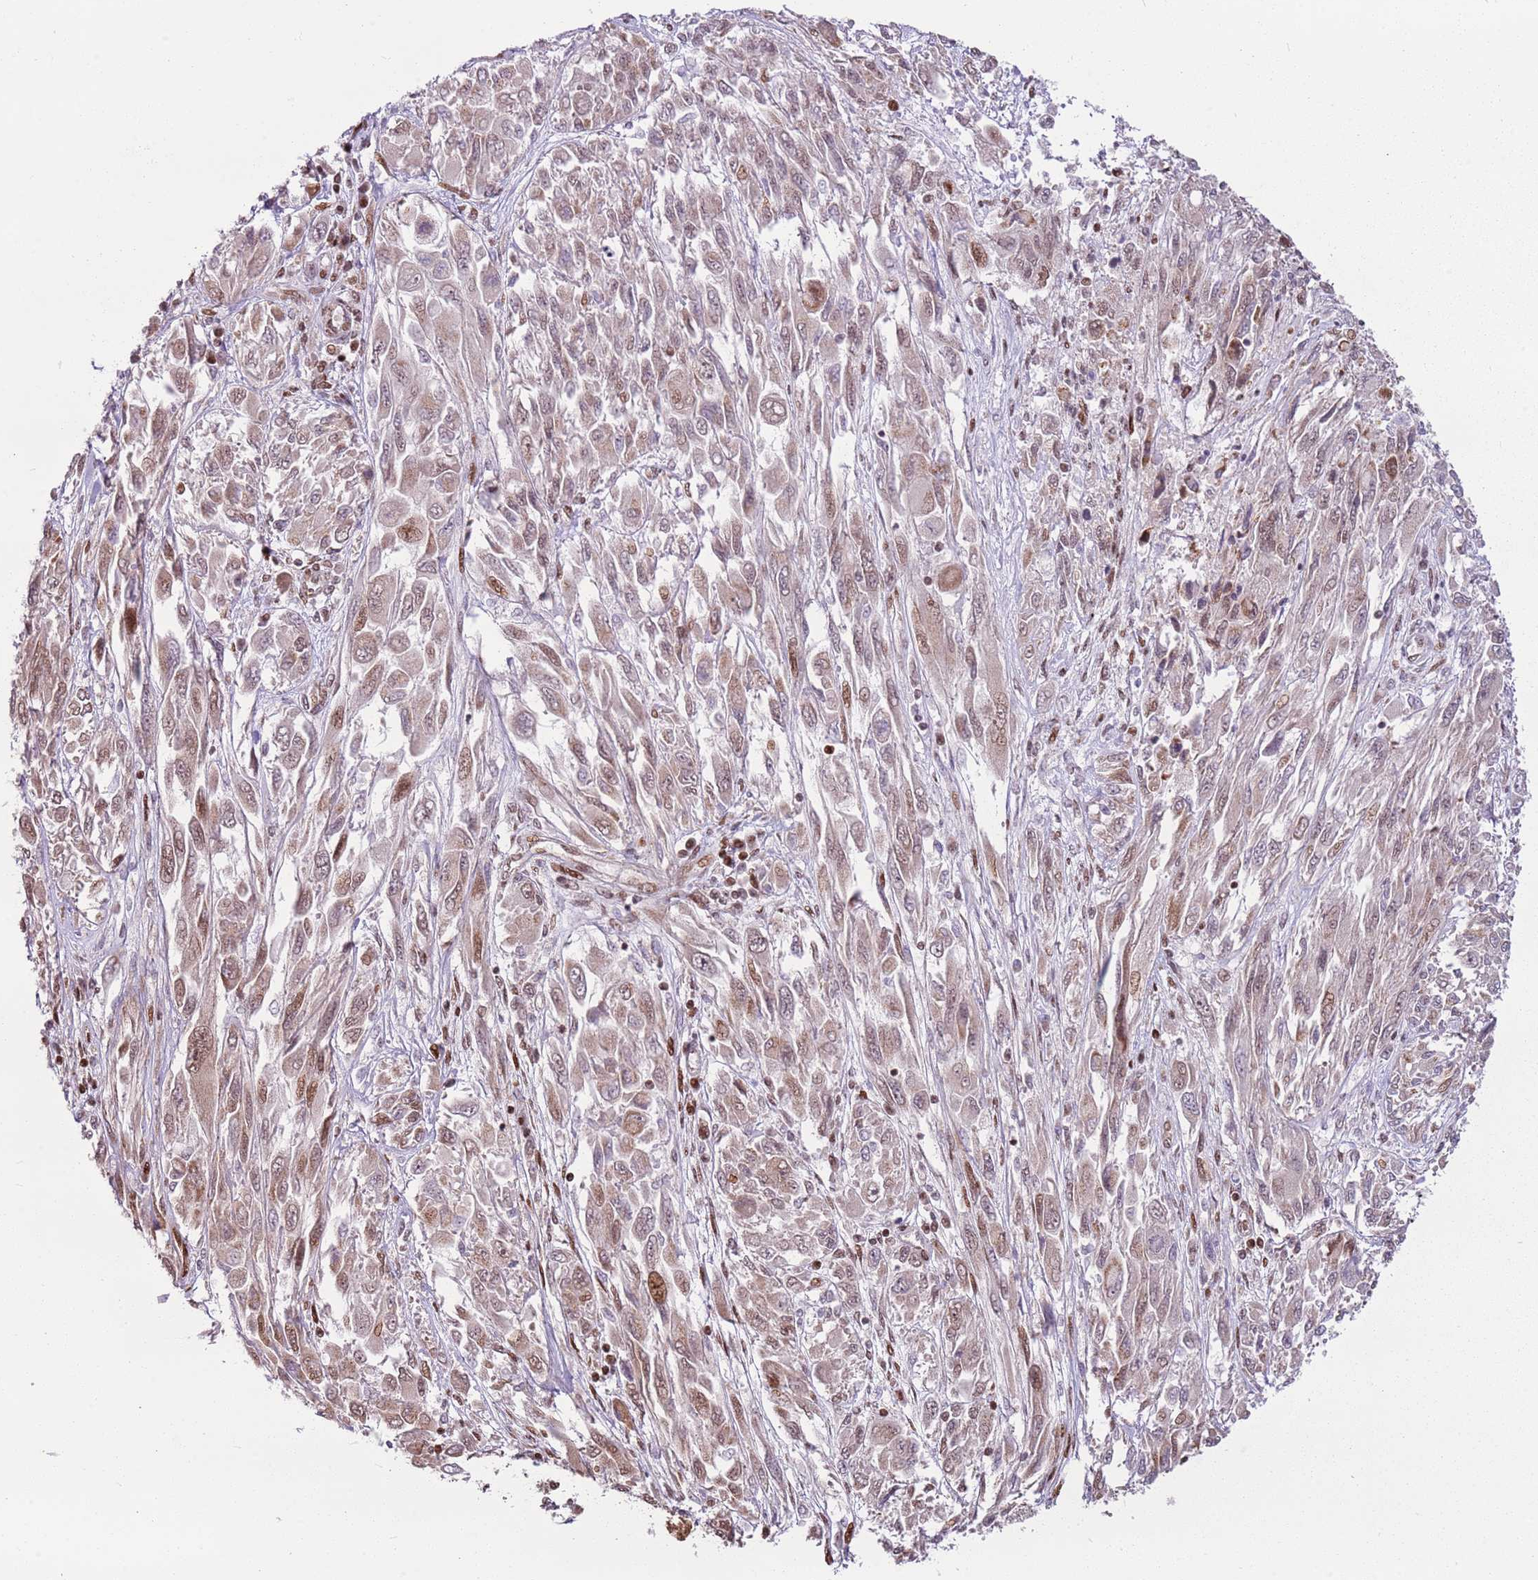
{"staining": {"intensity": "moderate", "quantity": "<25%", "location": "nuclear"}, "tissue": "melanoma", "cell_type": "Tumor cells", "image_type": "cancer", "snomed": [{"axis": "morphology", "description": "Malignant melanoma, NOS"}, {"axis": "topography", "description": "Skin"}], "caption": "Malignant melanoma stained with a brown dye demonstrates moderate nuclear positive expression in approximately <25% of tumor cells.", "gene": "PCTP", "patient": {"sex": "female", "age": 91}}